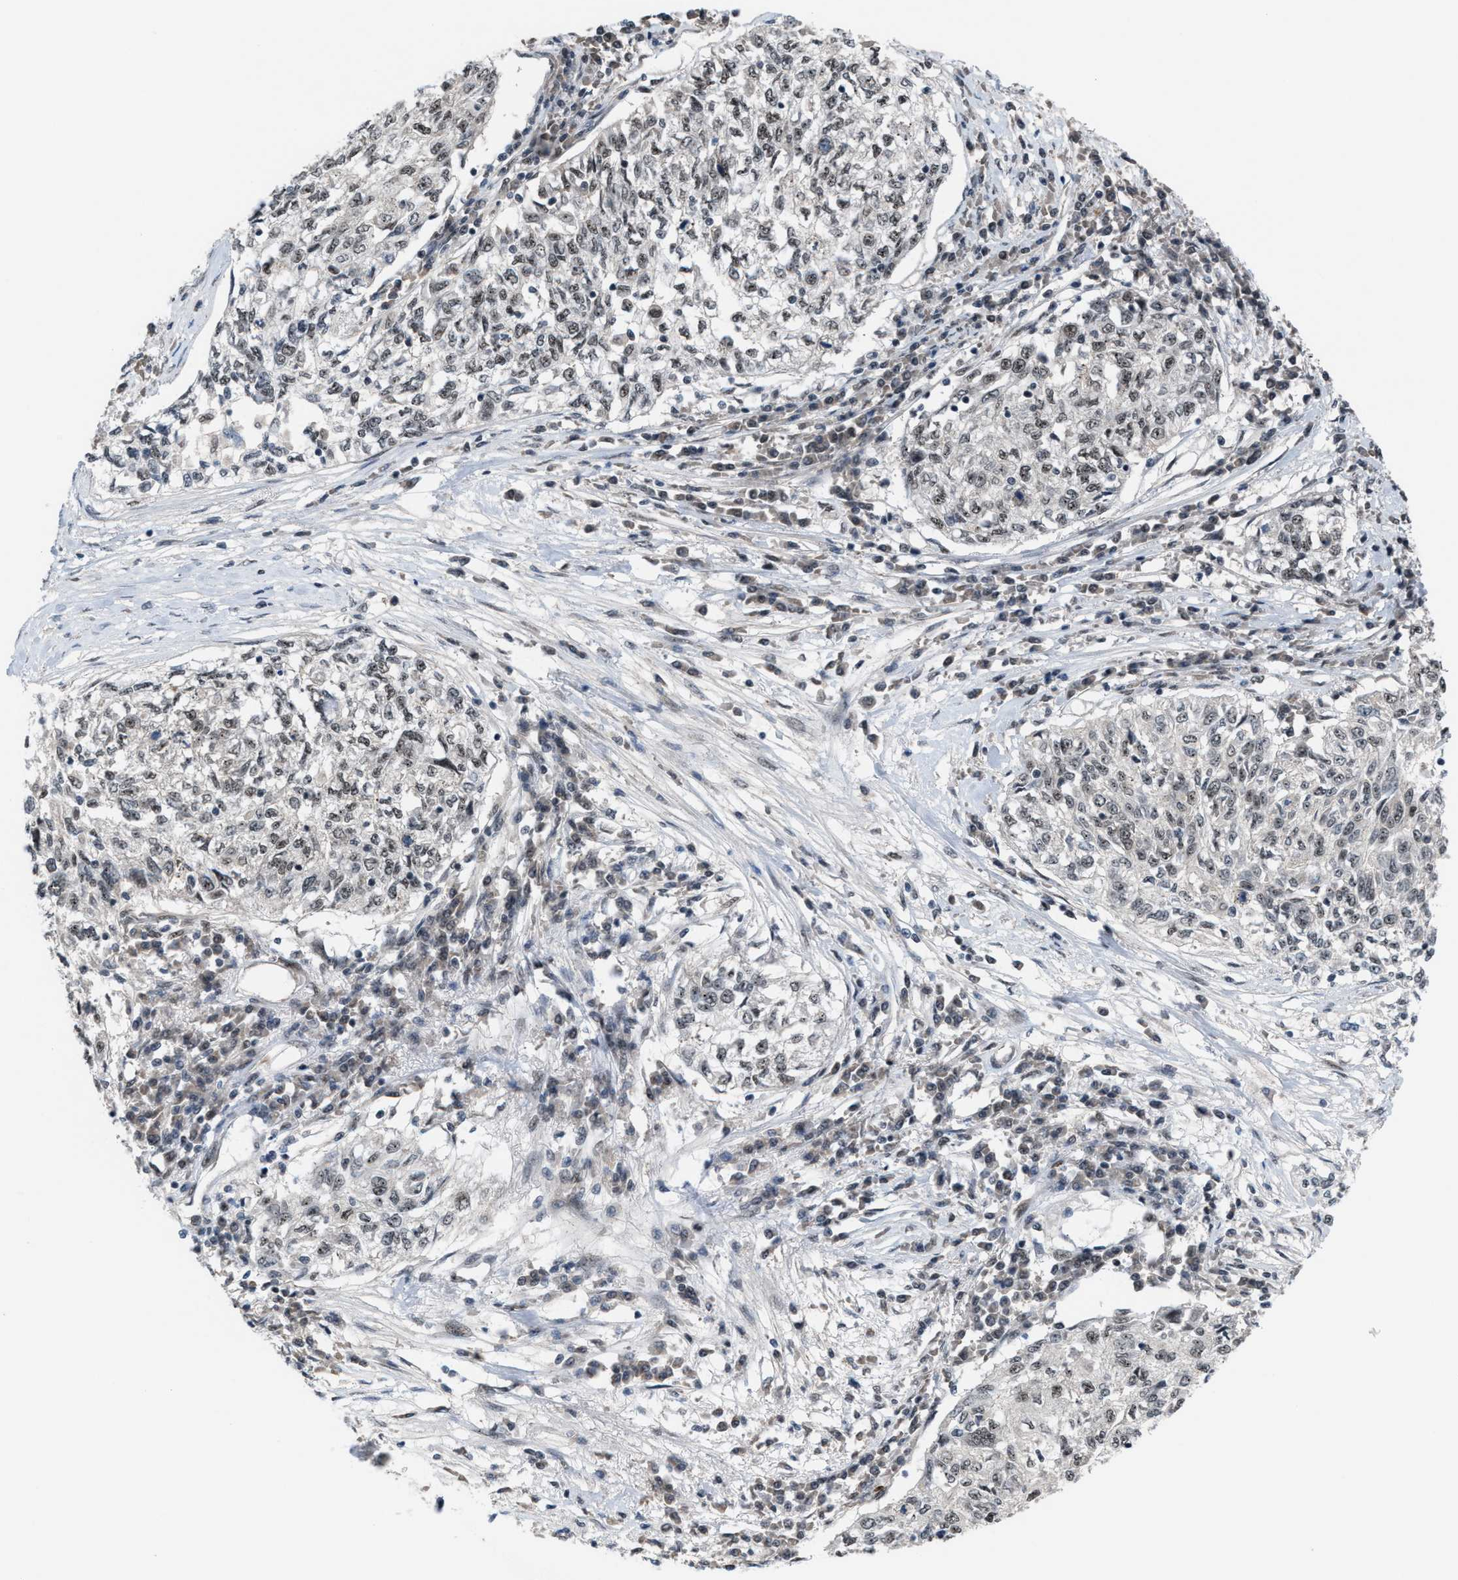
{"staining": {"intensity": "weak", "quantity": "25%-75%", "location": "nuclear"}, "tissue": "cervical cancer", "cell_type": "Tumor cells", "image_type": "cancer", "snomed": [{"axis": "morphology", "description": "Squamous cell carcinoma, NOS"}, {"axis": "topography", "description": "Cervix"}], "caption": "Protein expression analysis of human cervical squamous cell carcinoma reveals weak nuclear positivity in approximately 25%-75% of tumor cells.", "gene": "PRPF4", "patient": {"sex": "female", "age": 57}}